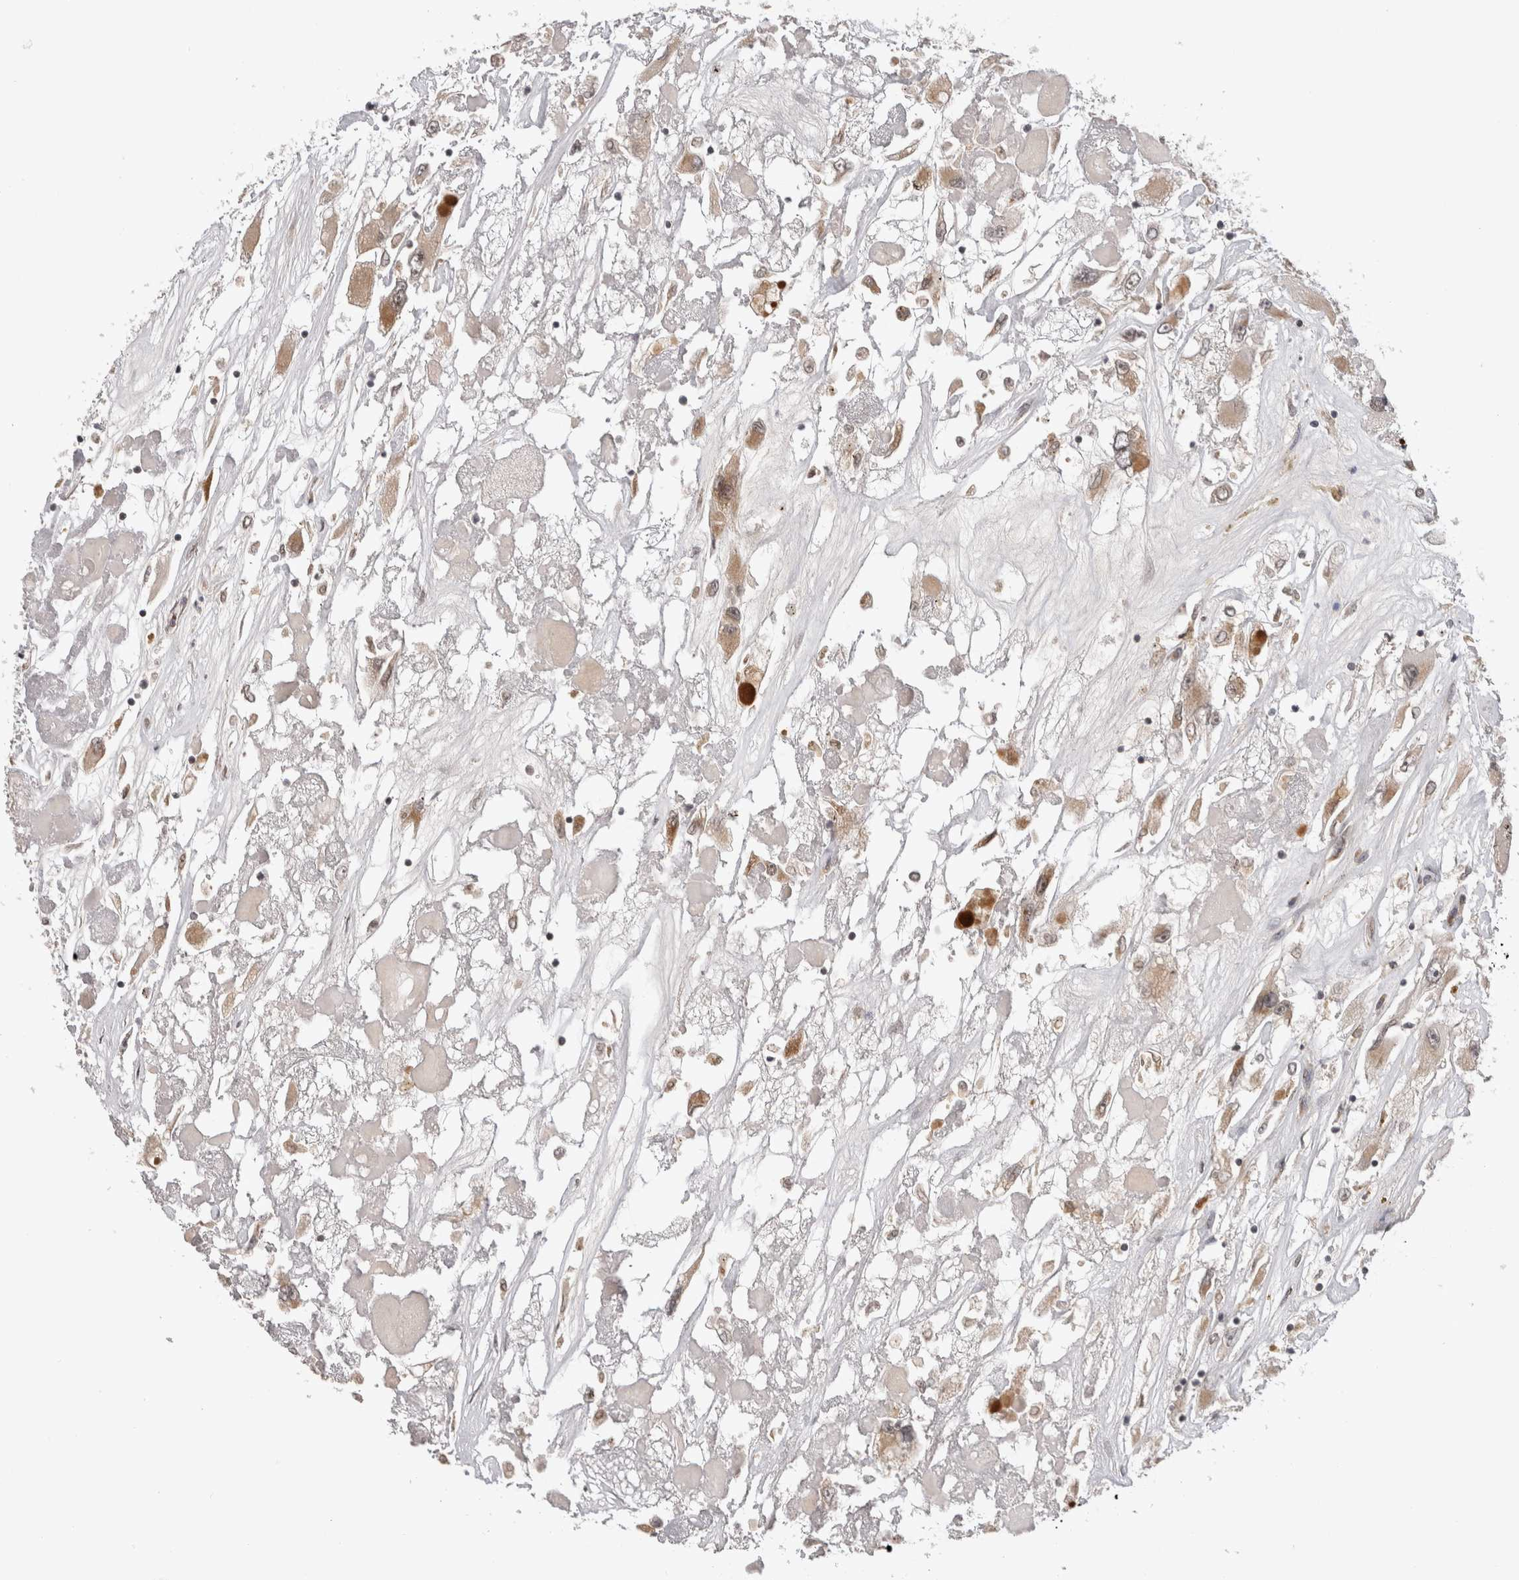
{"staining": {"intensity": "weak", "quantity": ">75%", "location": "cytoplasmic/membranous"}, "tissue": "renal cancer", "cell_type": "Tumor cells", "image_type": "cancer", "snomed": [{"axis": "morphology", "description": "Adenocarcinoma, NOS"}, {"axis": "topography", "description": "Kidney"}], "caption": "The micrograph shows a brown stain indicating the presence of a protein in the cytoplasmic/membranous of tumor cells in adenocarcinoma (renal).", "gene": "TMEM65", "patient": {"sex": "female", "age": 52}}